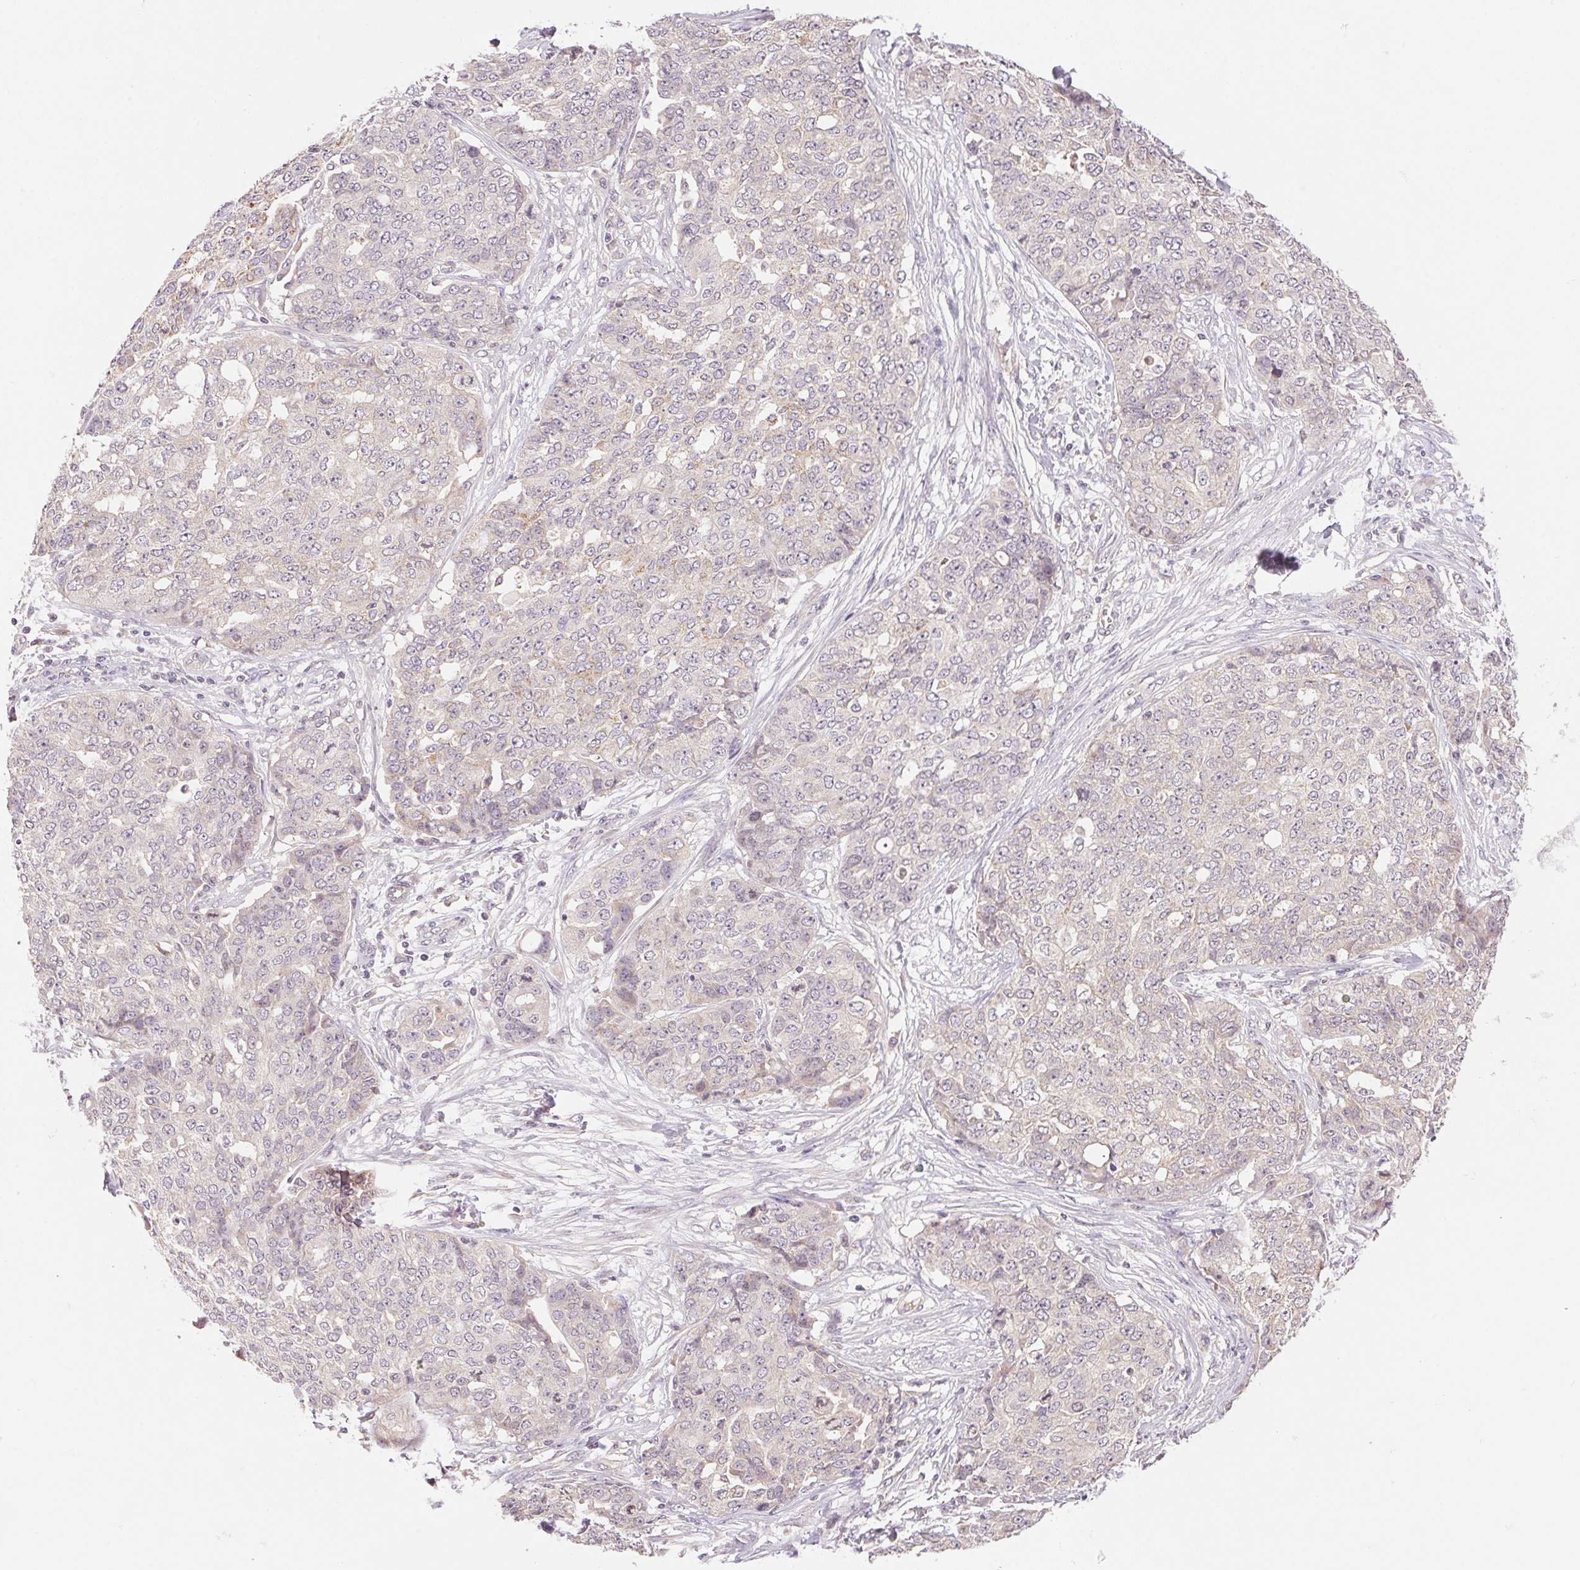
{"staining": {"intensity": "negative", "quantity": "none", "location": "none"}, "tissue": "ovarian cancer", "cell_type": "Tumor cells", "image_type": "cancer", "snomed": [{"axis": "morphology", "description": "Cystadenocarcinoma, serous, NOS"}, {"axis": "topography", "description": "Soft tissue"}, {"axis": "topography", "description": "Ovary"}], "caption": "The micrograph displays no staining of tumor cells in ovarian cancer (serous cystadenocarcinoma). (Brightfield microscopy of DAB immunohistochemistry at high magnification).", "gene": "BNIP5", "patient": {"sex": "female", "age": 57}}